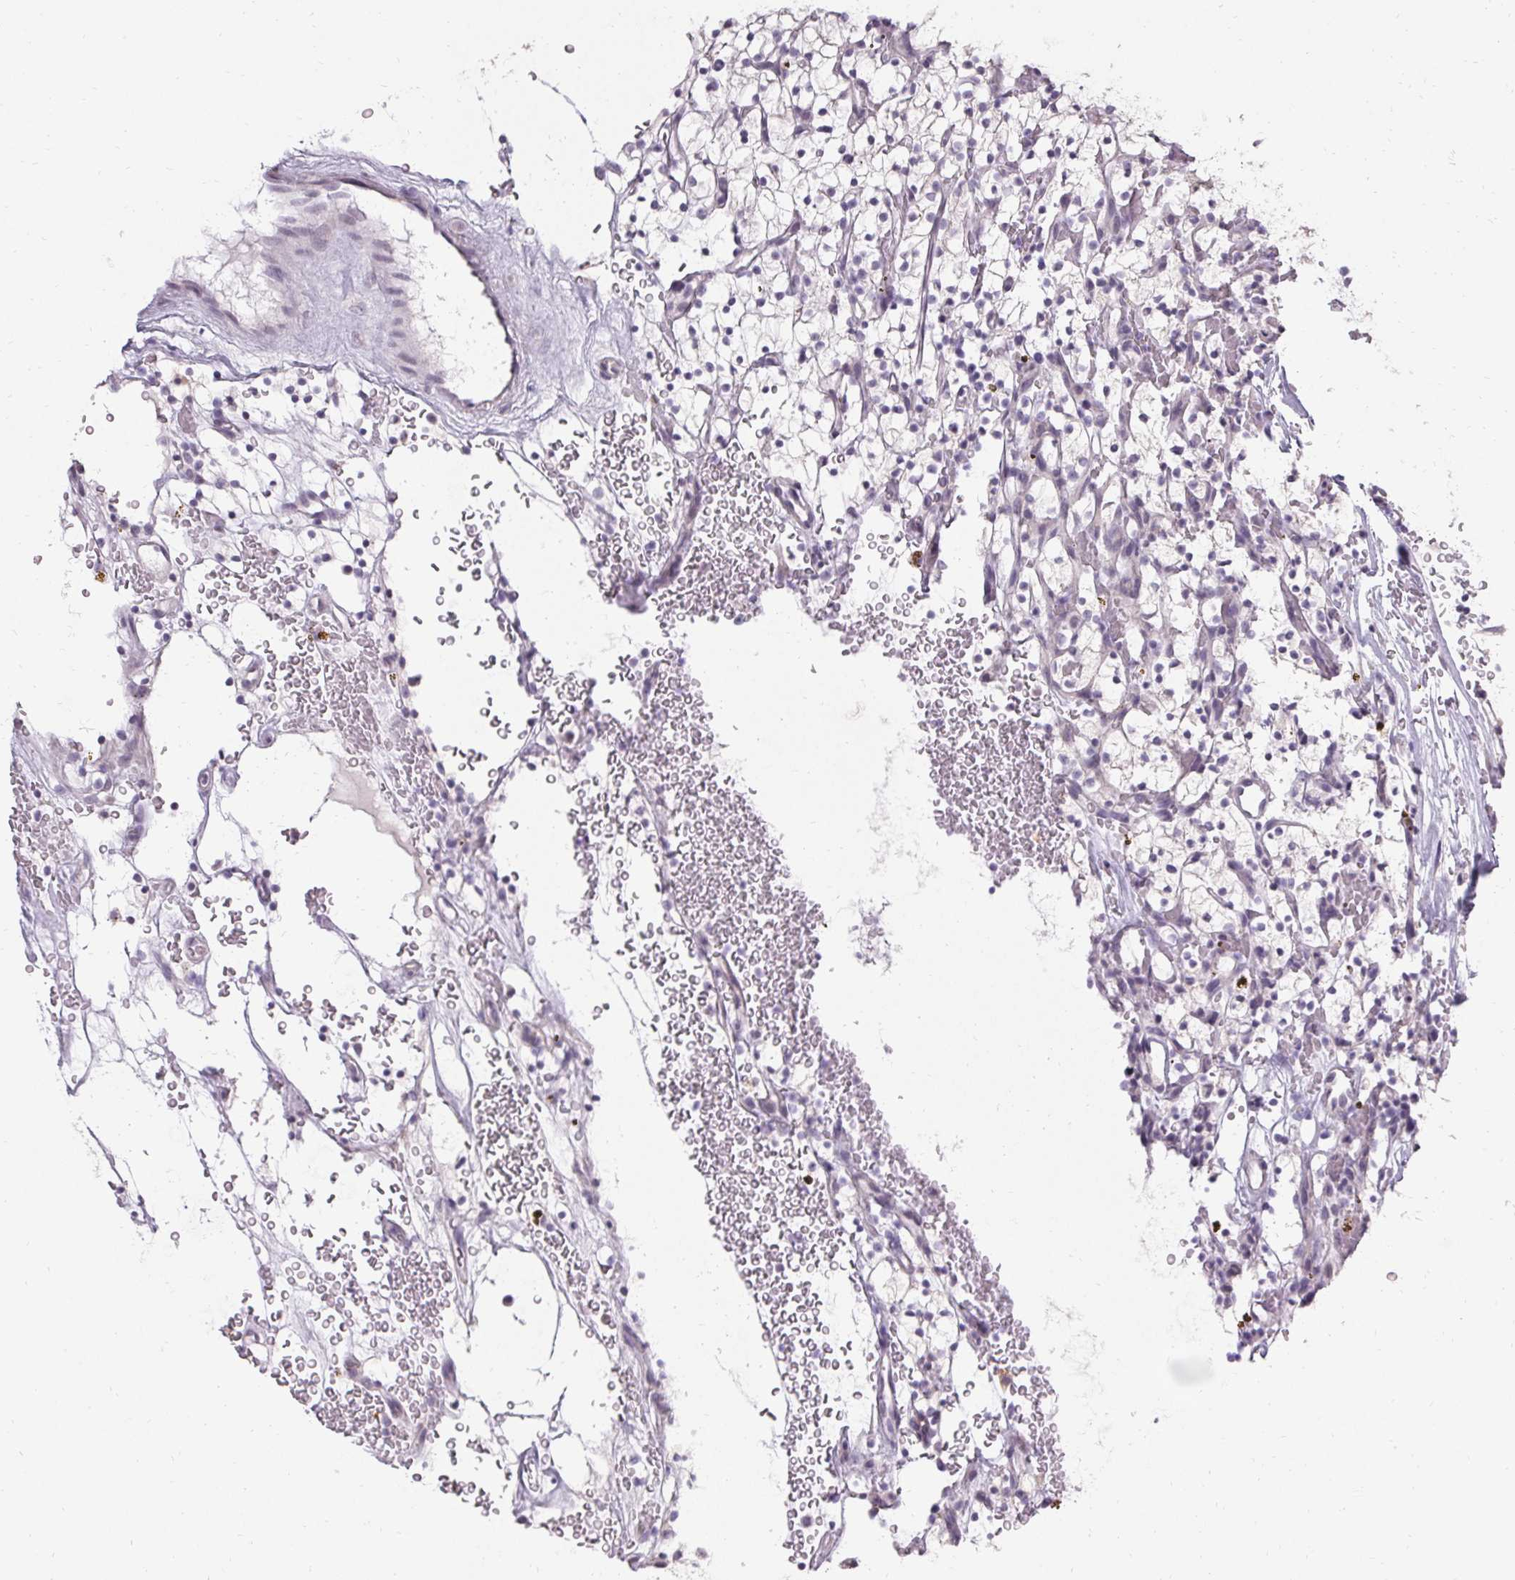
{"staining": {"intensity": "negative", "quantity": "none", "location": "none"}, "tissue": "renal cancer", "cell_type": "Tumor cells", "image_type": "cancer", "snomed": [{"axis": "morphology", "description": "Adenocarcinoma, NOS"}, {"axis": "topography", "description": "Kidney"}], "caption": "There is no significant positivity in tumor cells of renal cancer.", "gene": "PMEL", "patient": {"sex": "female", "age": 64}}